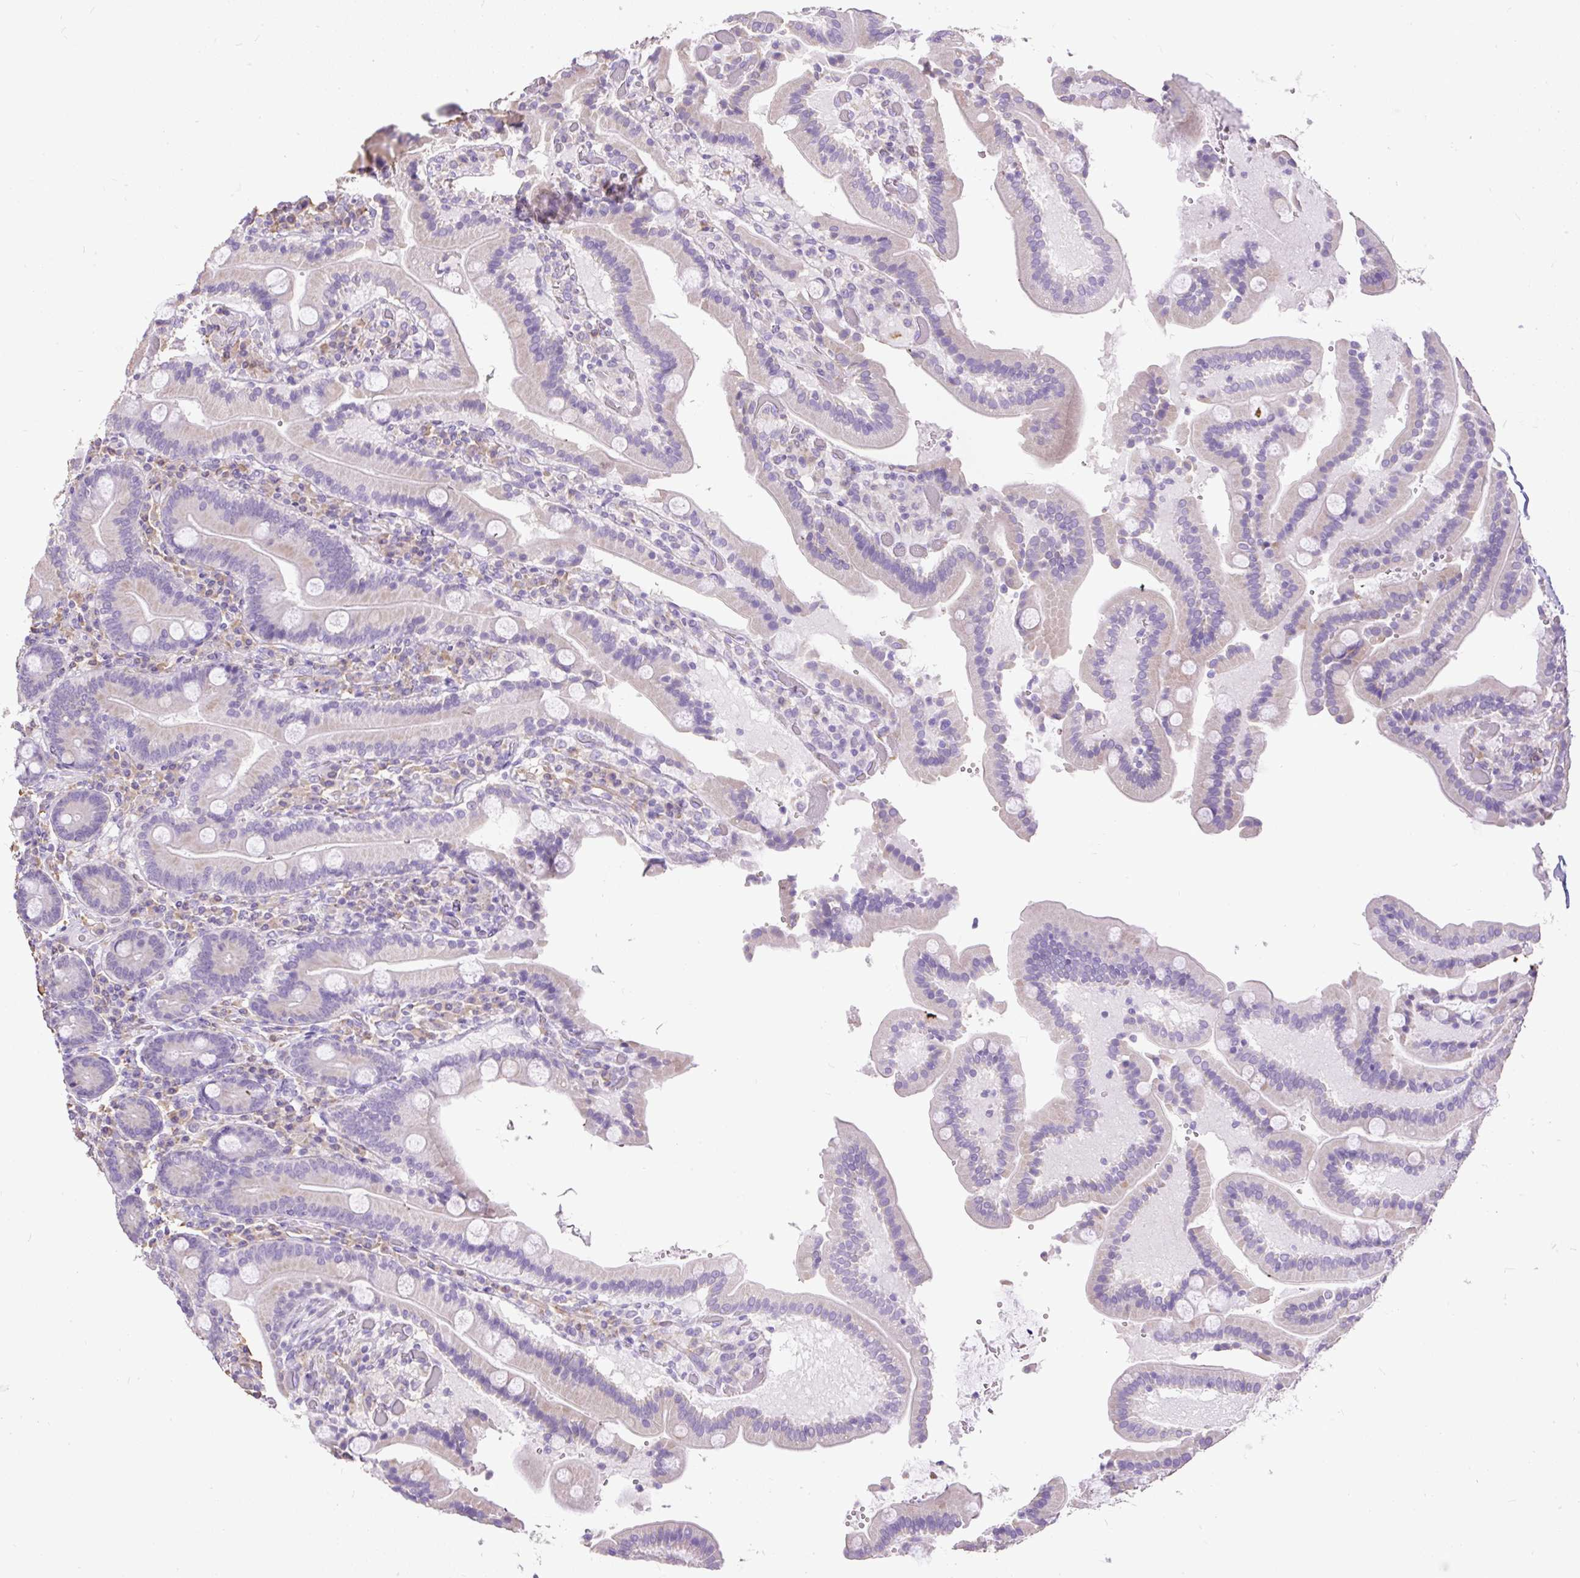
{"staining": {"intensity": "negative", "quantity": "none", "location": "none"}, "tissue": "duodenum", "cell_type": "Glandular cells", "image_type": "normal", "snomed": [{"axis": "morphology", "description": "Normal tissue, NOS"}, {"axis": "topography", "description": "Duodenum"}], "caption": "Image shows no significant protein staining in glandular cells of unremarkable duodenum.", "gene": "GBX1", "patient": {"sex": "female", "age": 62}}